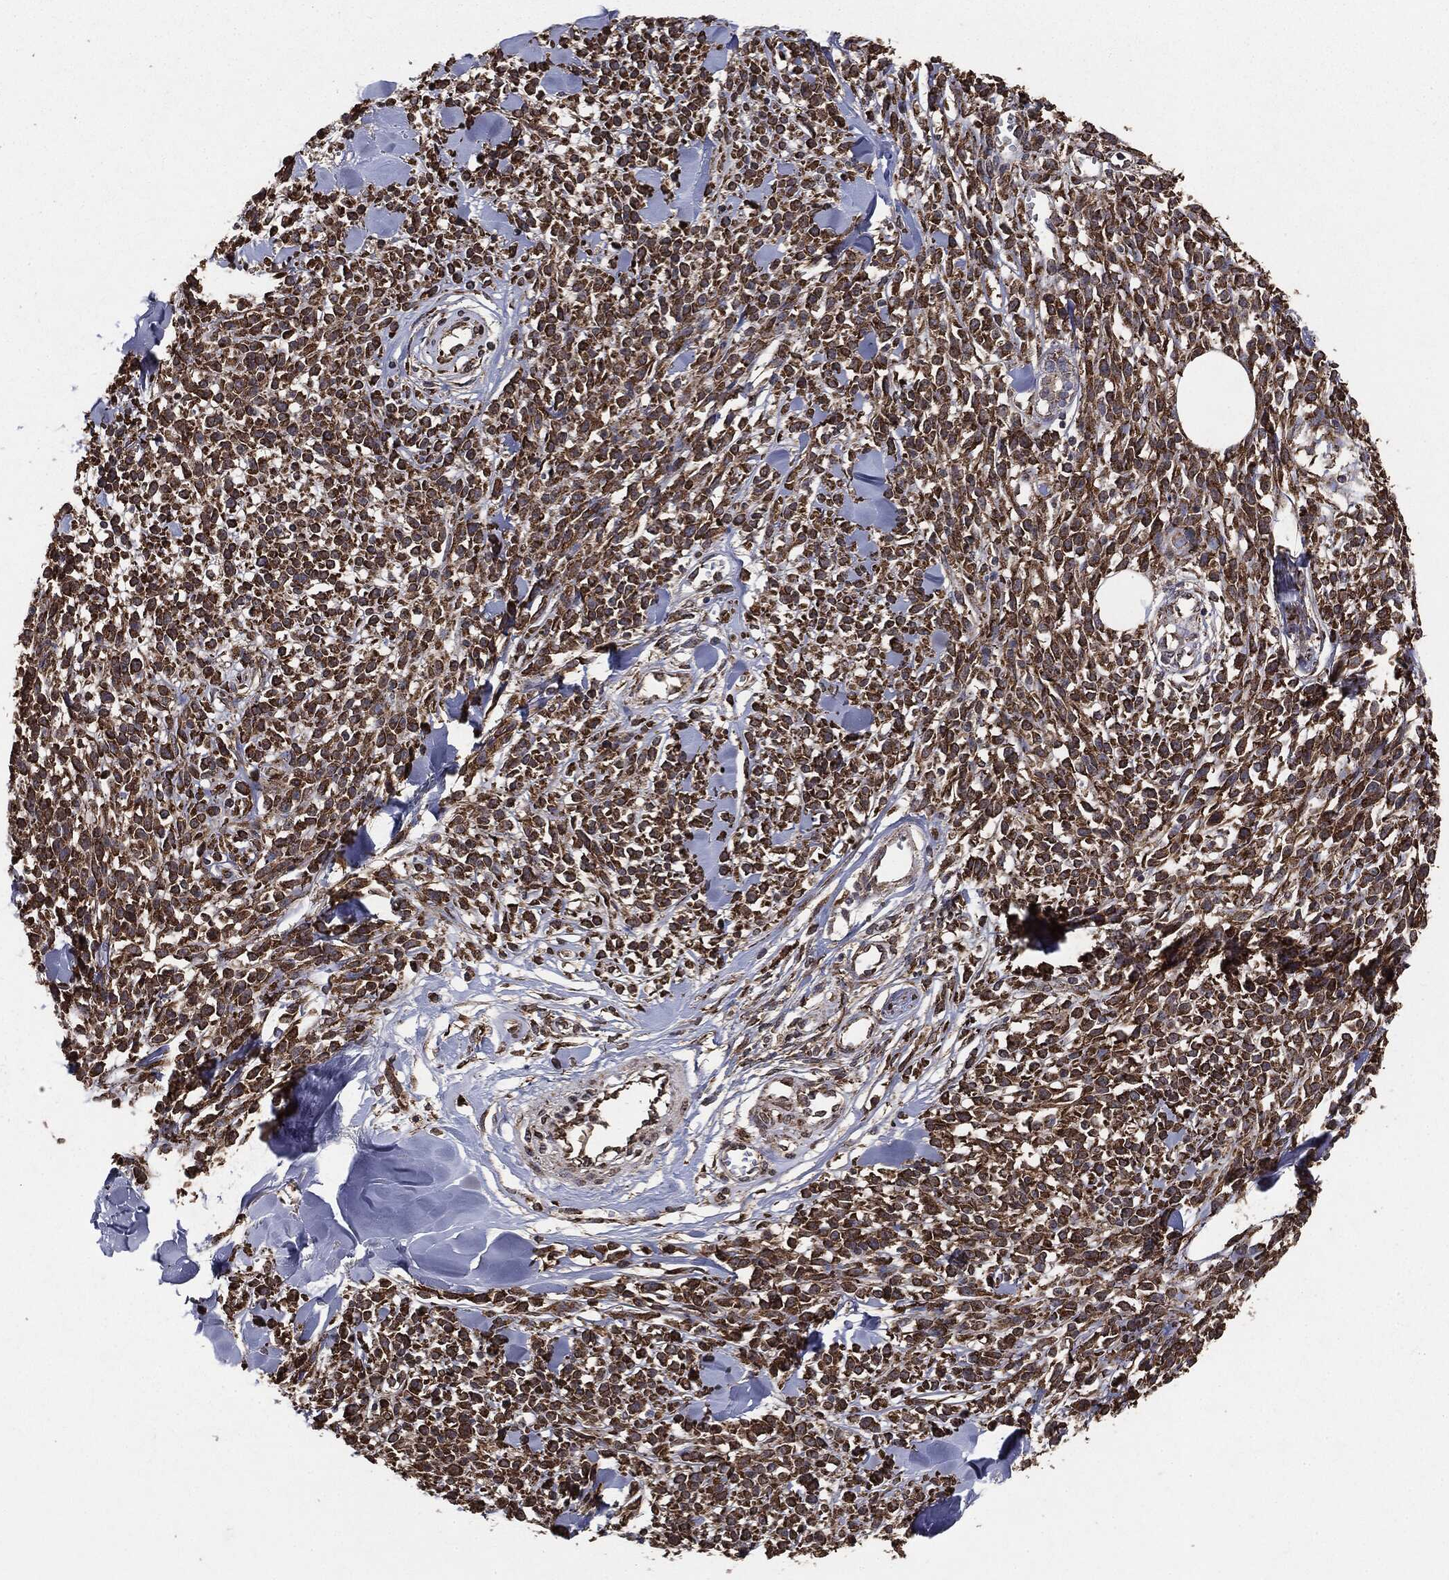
{"staining": {"intensity": "strong", "quantity": ">75%", "location": "cytoplasmic/membranous"}, "tissue": "melanoma", "cell_type": "Tumor cells", "image_type": "cancer", "snomed": [{"axis": "morphology", "description": "Malignant melanoma, NOS"}, {"axis": "topography", "description": "Skin"}, {"axis": "topography", "description": "Skin of trunk"}], "caption": "Human melanoma stained with a protein marker reveals strong staining in tumor cells.", "gene": "MTOR", "patient": {"sex": "male", "age": 74}}